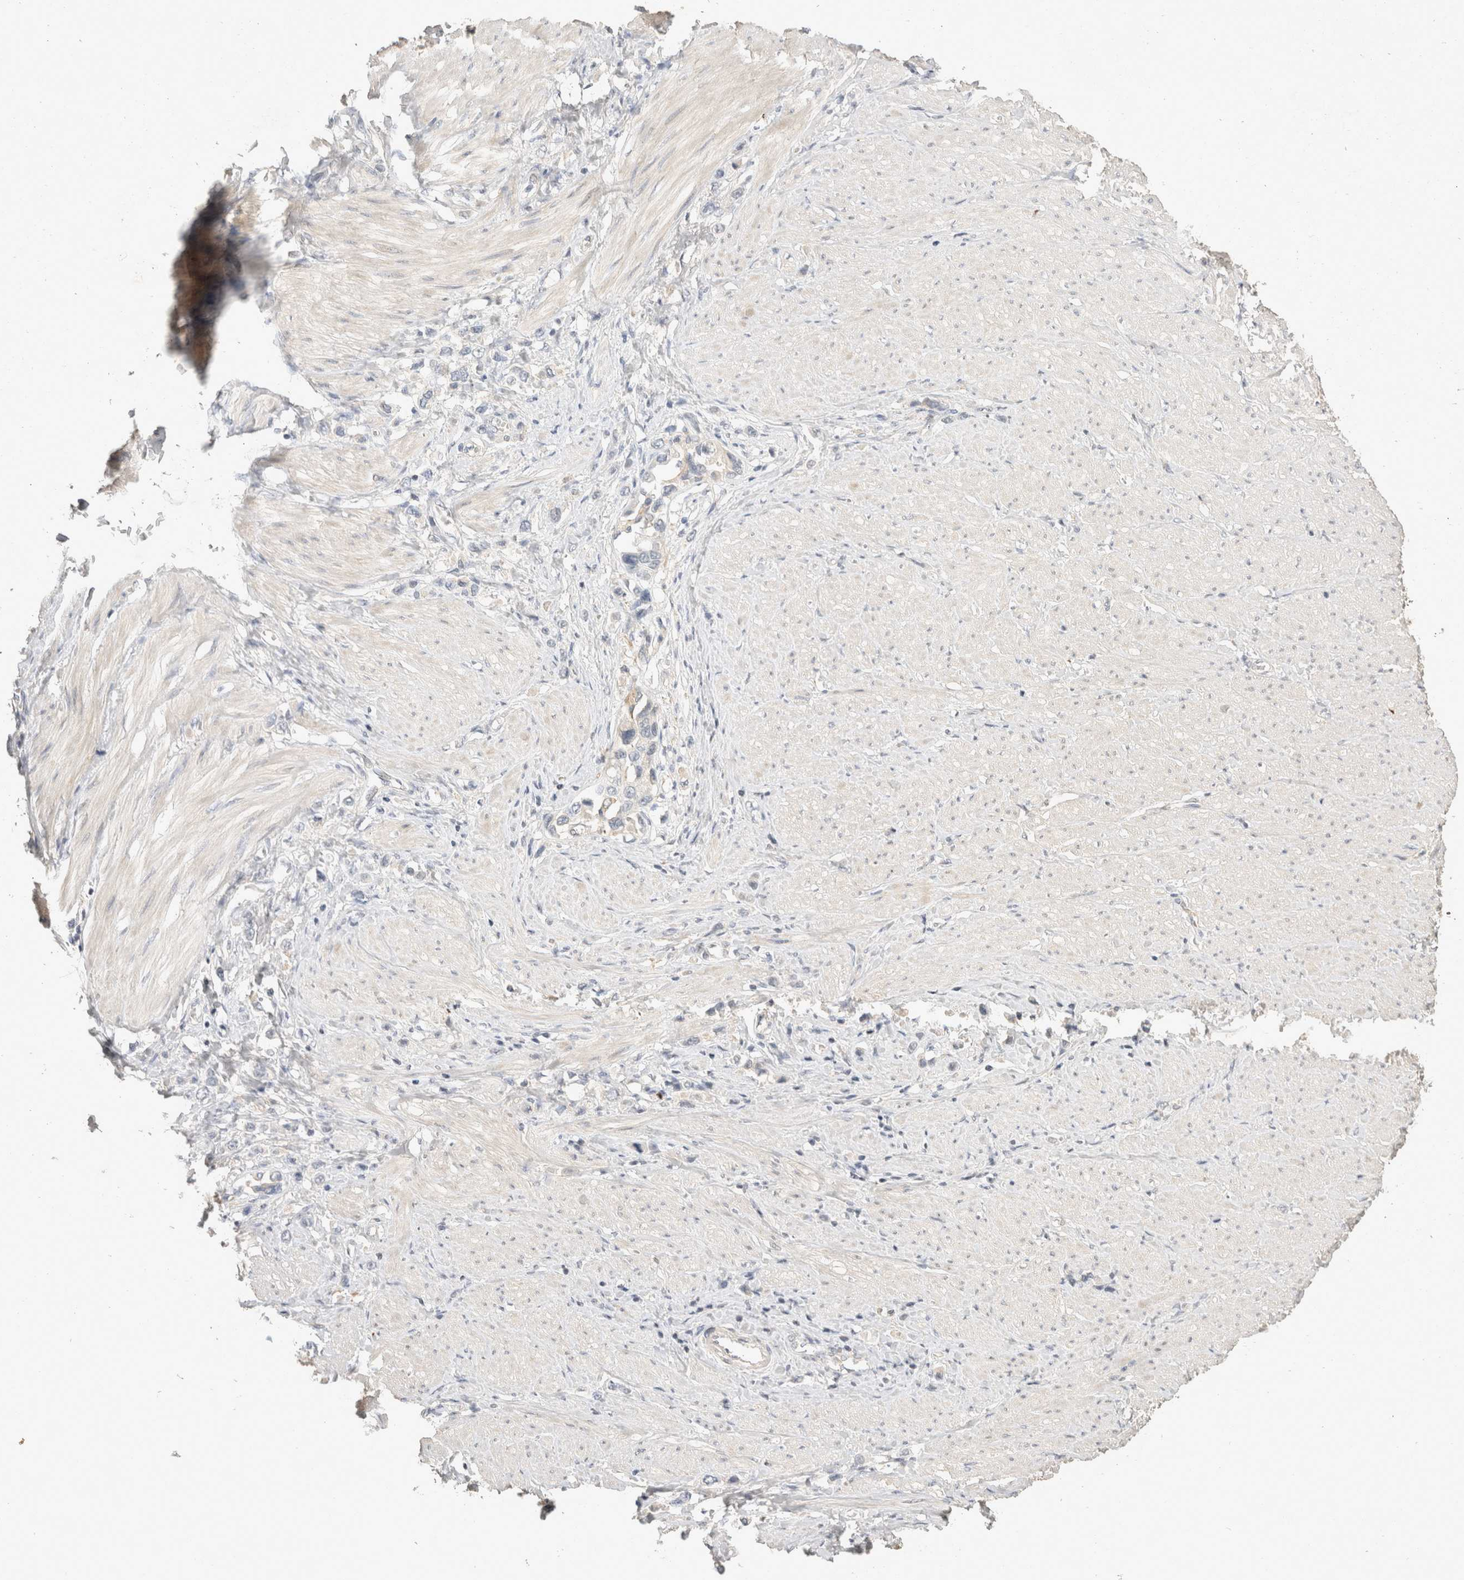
{"staining": {"intensity": "negative", "quantity": "none", "location": "none"}, "tissue": "stomach cancer", "cell_type": "Tumor cells", "image_type": "cancer", "snomed": [{"axis": "morphology", "description": "Adenocarcinoma, NOS"}, {"axis": "topography", "description": "Stomach"}], "caption": "Tumor cells show no significant staining in stomach adenocarcinoma.", "gene": "TOM1L2", "patient": {"sex": "female", "age": 65}}